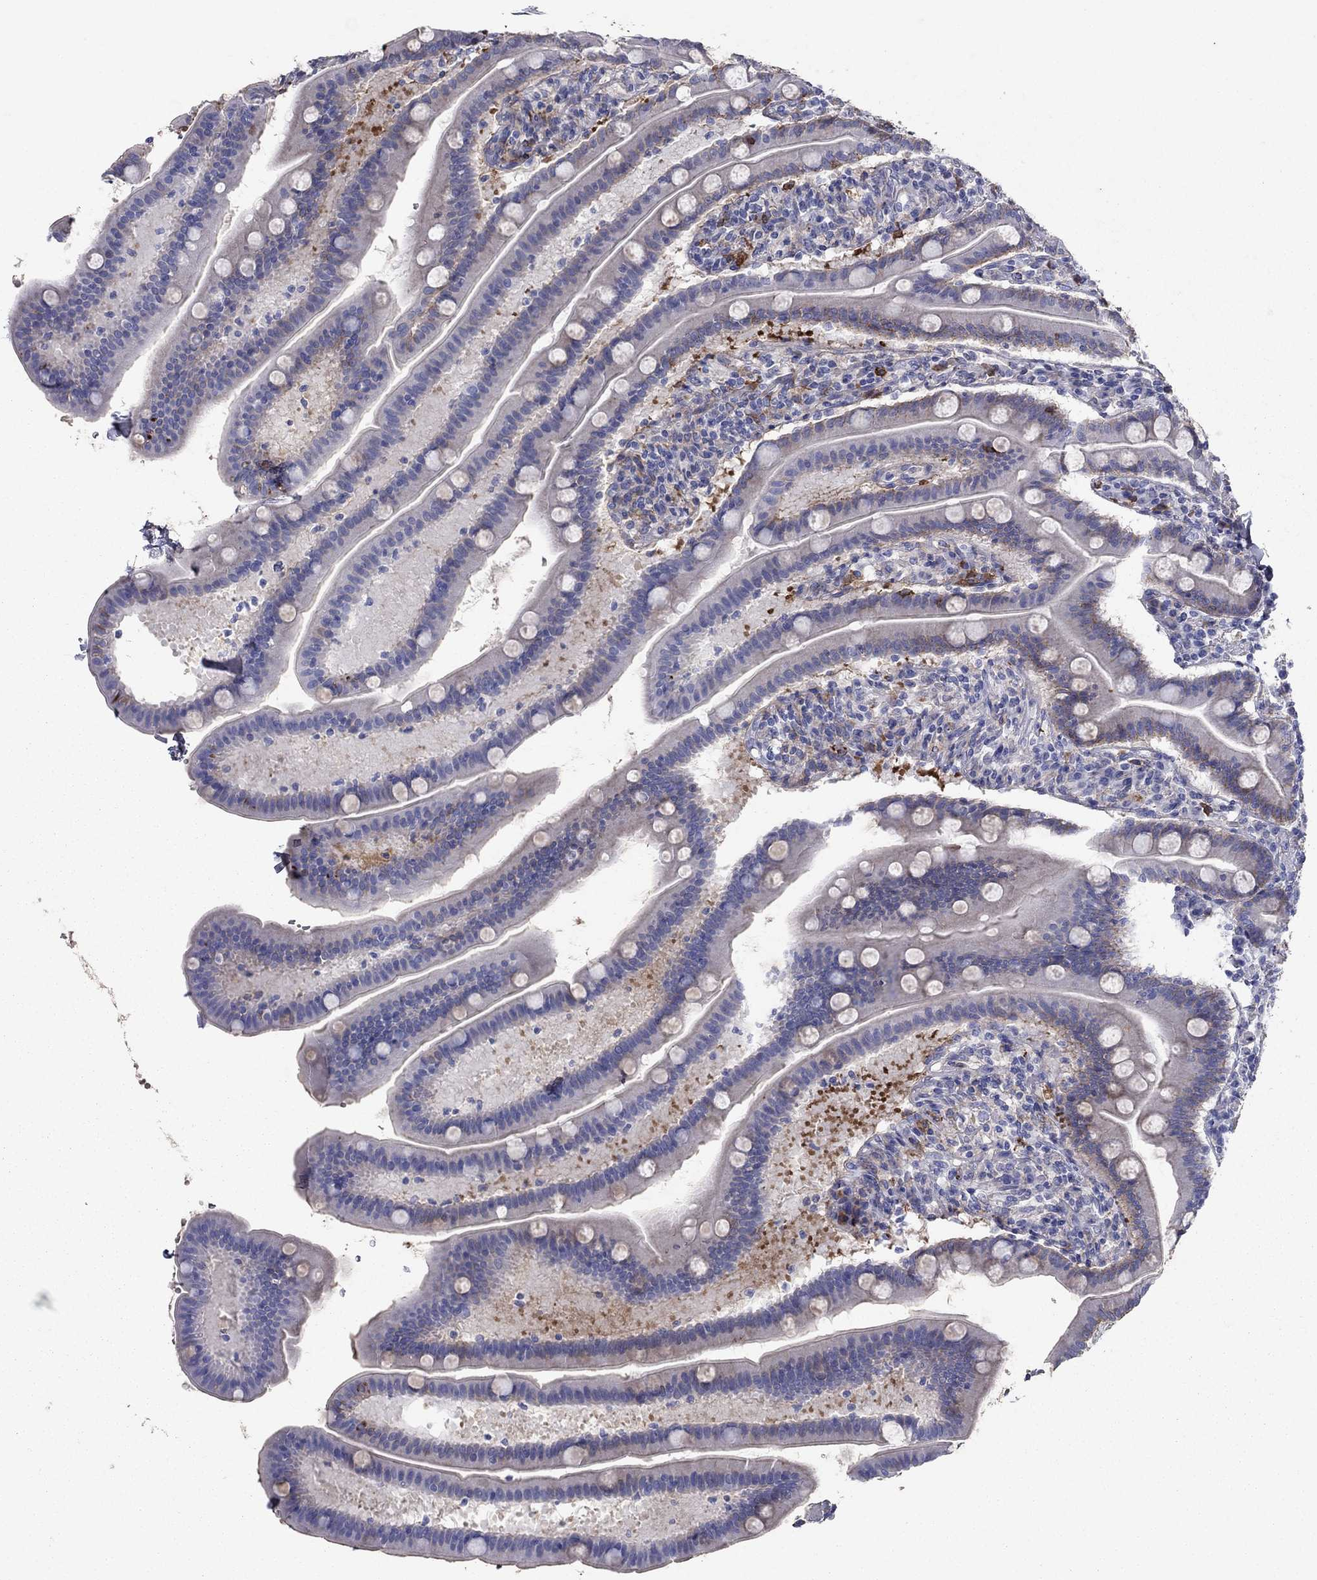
{"staining": {"intensity": "weak", "quantity": "<25%", "location": "cytoplasmic/membranous"}, "tissue": "small intestine", "cell_type": "Glandular cells", "image_type": "normal", "snomed": [{"axis": "morphology", "description": "Normal tissue, NOS"}, {"axis": "topography", "description": "Small intestine"}], "caption": "High power microscopy image of an immunohistochemistry photomicrograph of unremarkable small intestine, revealing no significant expression in glandular cells.", "gene": "HPX", "patient": {"sex": "male", "age": 66}}